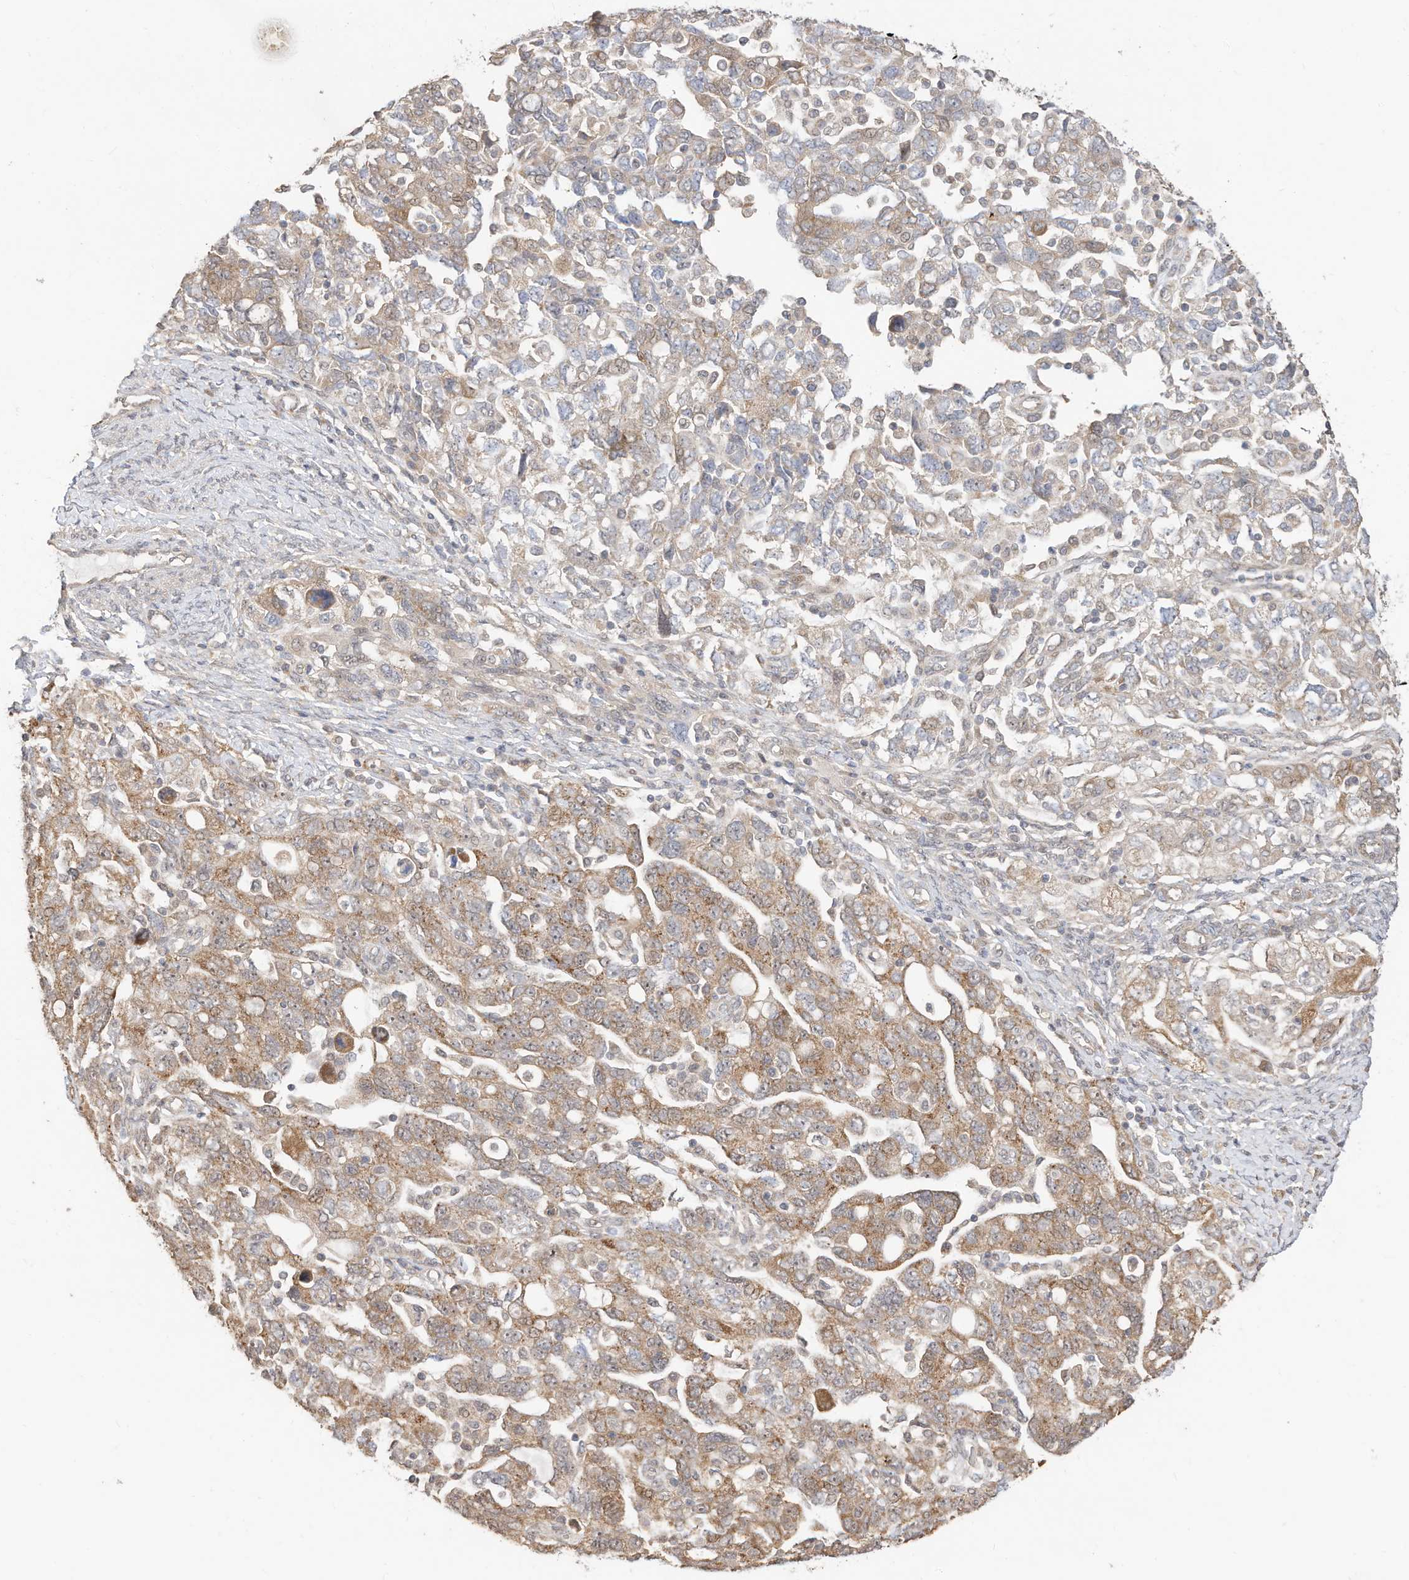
{"staining": {"intensity": "moderate", "quantity": "25%-75%", "location": "cytoplasmic/membranous"}, "tissue": "ovarian cancer", "cell_type": "Tumor cells", "image_type": "cancer", "snomed": [{"axis": "morphology", "description": "Carcinoma, NOS"}, {"axis": "morphology", "description": "Cystadenocarcinoma, serous, NOS"}, {"axis": "topography", "description": "Ovary"}], "caption": "A histopathology image showing moderate cytoplasmic/membranous expression in about 25%-75% of tumor cells in carcinoma (ovarian), as visualized by brown immunohistochemical staining.", "gene": "CAGE1", "patient": {"sex": "female", "age": 69}}